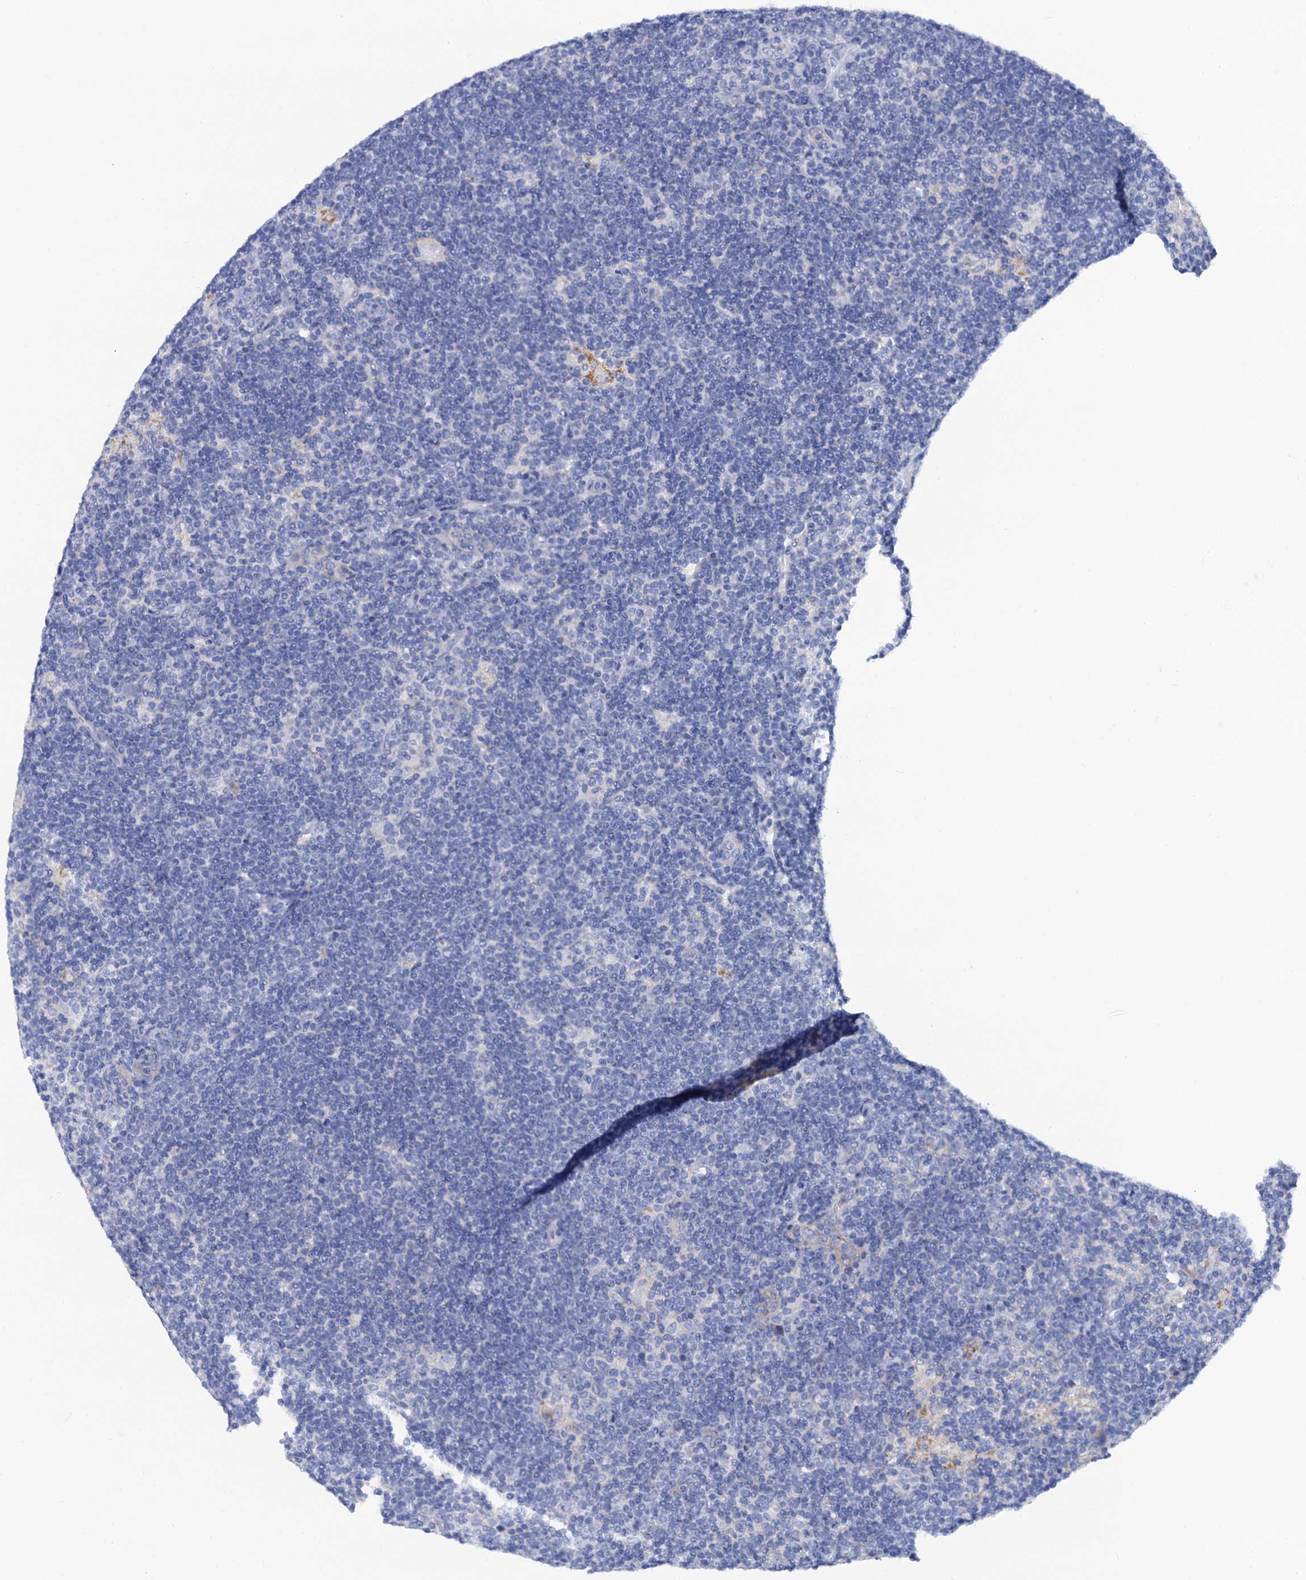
{"staining": {"intensity": "negative", "quantity": "none", "location": "none"}, "tissue": "lymphoma", "cell_type": "Tumor cells", "image_type": "cancer", "snomed": [{"axis": "morphology", "description": "Hodgkin's disease, NOS"}, {"axis": "topography", "description": "Lymph node"}], "caption": "A micrograph of human Hodgkin's disease is negative for staining in tumor cells.", "gene": "RAB3IP", "patient": {"sex": "female", "age": 57}}